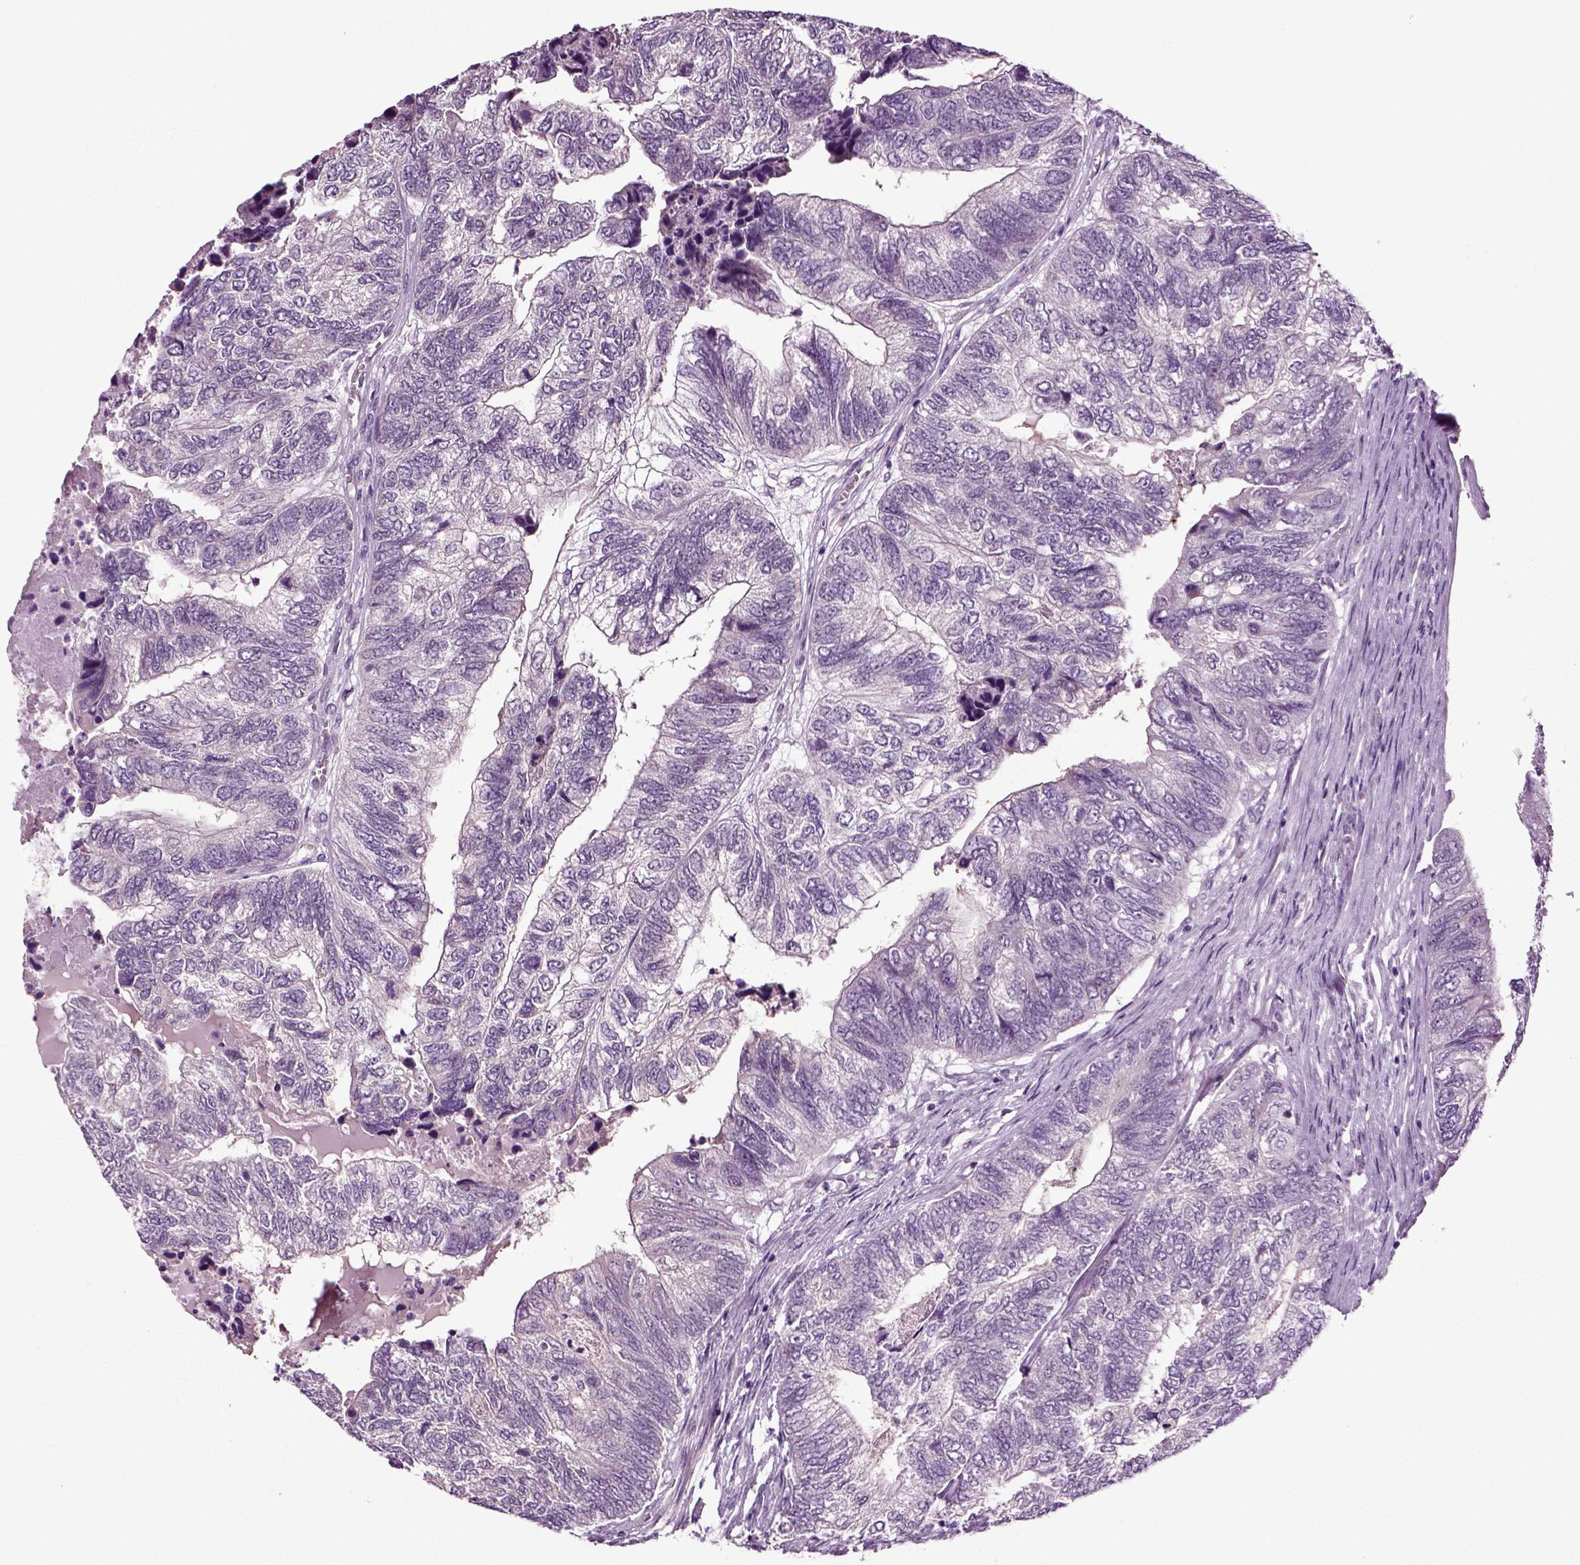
{"staining": {"intensity": "negative", "quantity": "none", "location": "none"}, "tissue": "colorectal cancer", "cell_type": "Tumor cells", "image_type": "cancer", "snomed": [{"axis": "morphology", "description": "Adenocarcinoma, NOS"}, {"axis": "topography", "description": "Colon"}], "caption": "This is a photomicrograph of immunohistochemistry (IHC) staining of adenocarcinoma (colorectal), which shows no positivity in tumor cells.", "gene": "SPATA17", "patient": {"sex": "female", "age": 67}}